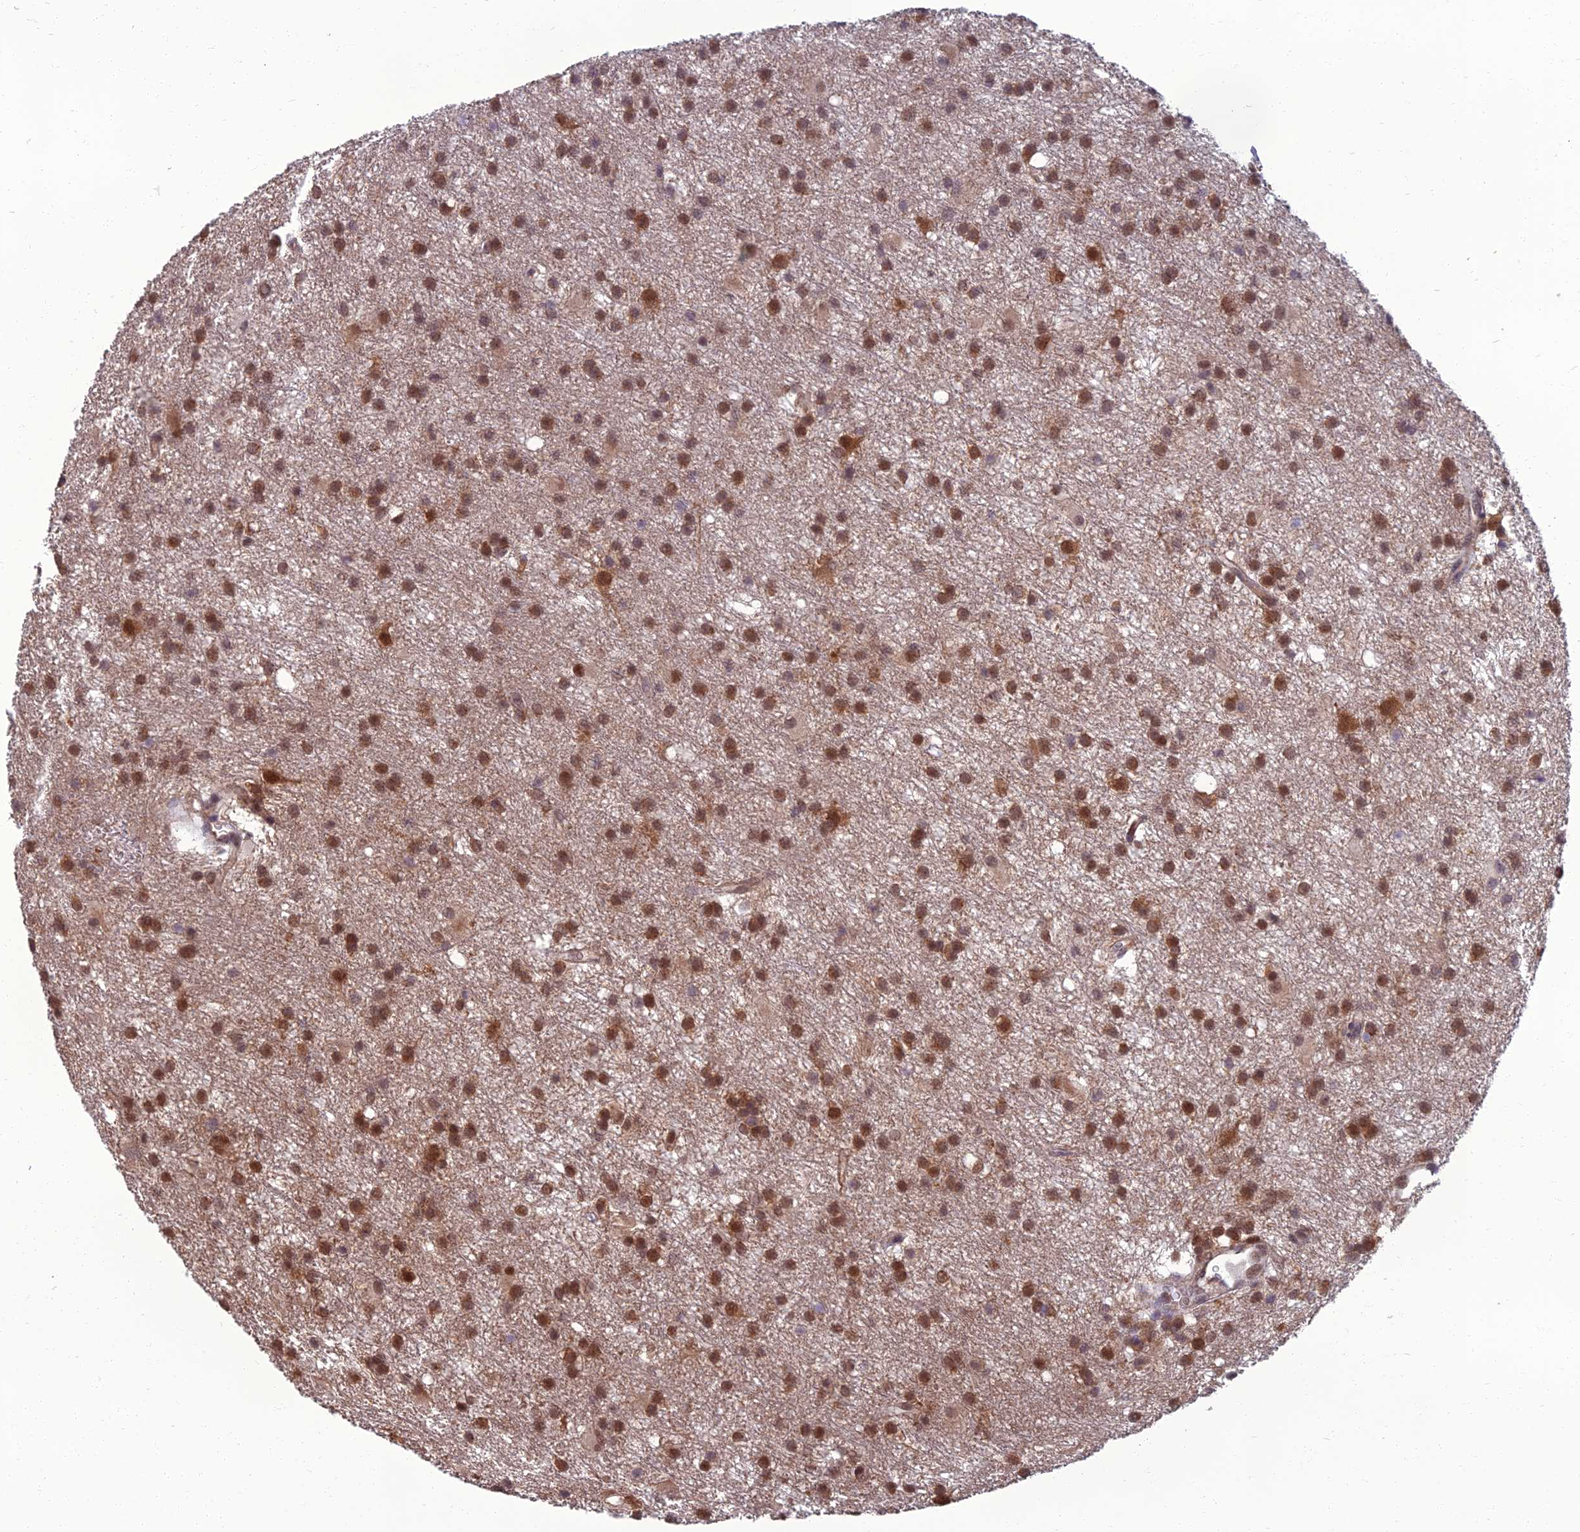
{"staining": {"intensity": "moderate", "quantity": ">75%", "location": "cytoplasmic/membranous,nuclear"}, "tissue": "glioma", "cell_type": "Tumor cells", "image_type": "cancer", "snomed": [{"axis": "morphology", "description": "Glioma, malignant, High grade"}, {"axis": "topography", "description": "Brain"}], "caption": "This histopathology image displays immunohistochemistry (IHC) staining of human malignant glioma (high-grade), with medium moderate cytoplasmic/membranous and nuclear expression in approximately >75% of tumor cells.", "gene": "NR4A3", "patient": {"sex": "male", "age": 77}}